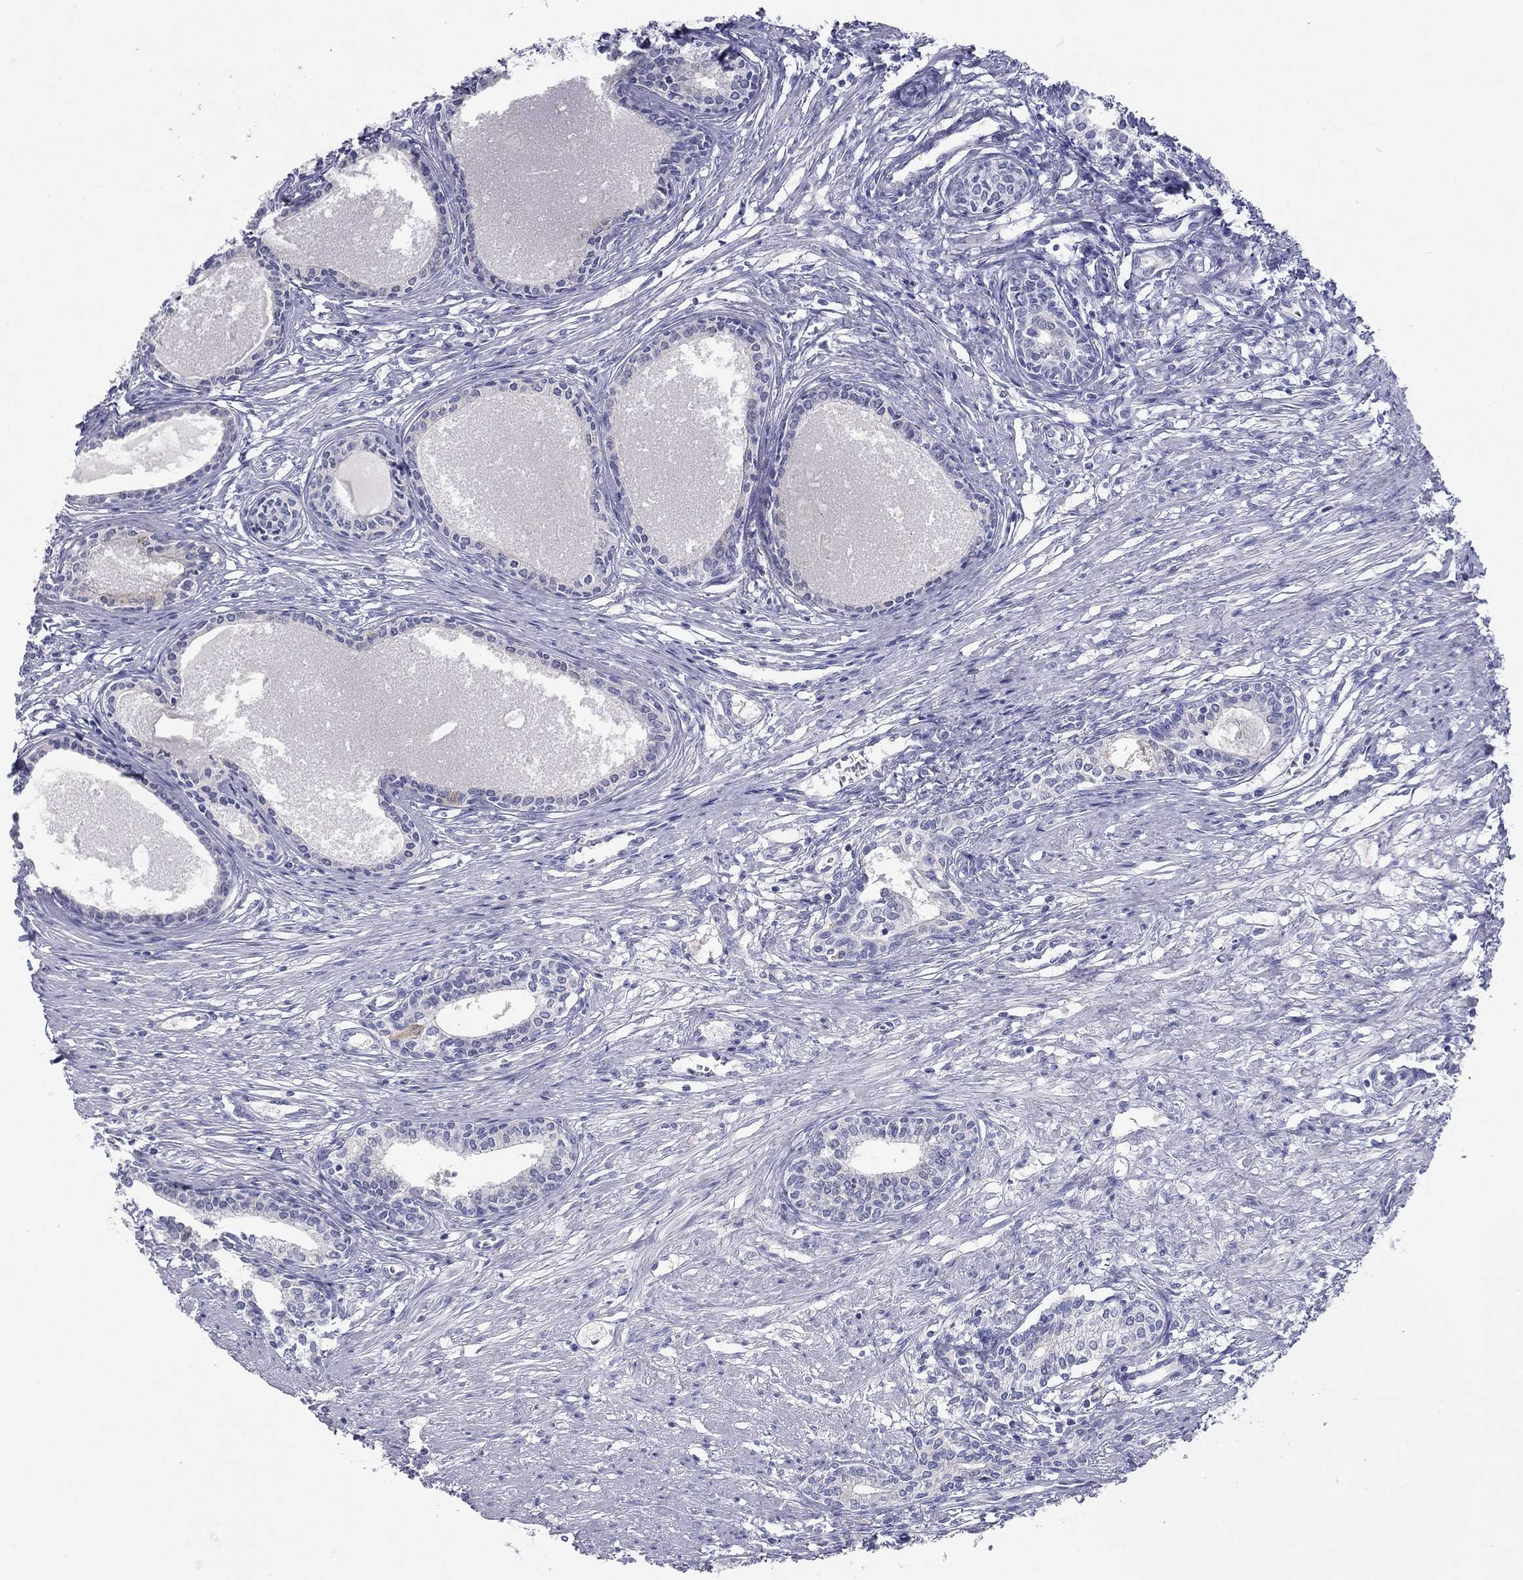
{"staining": {"intensity": "negative", "quantity": "none", "location": "none"}, "tissue": "prostate", "cell_type": "Glandular cells", "image_type": "normal", "snomed": [{"axis": "morphology", "description": "Normal tissue, NOS"}, {"axis": "topography", "description": "Prostate"}], "caption": "This is an immunohistochemistry (IHC) photomicrograph of benign human prostate. There is no positivity in glandular cells.", "gene": "PLS1", "patient": {"sex": "male", "age": 60}}